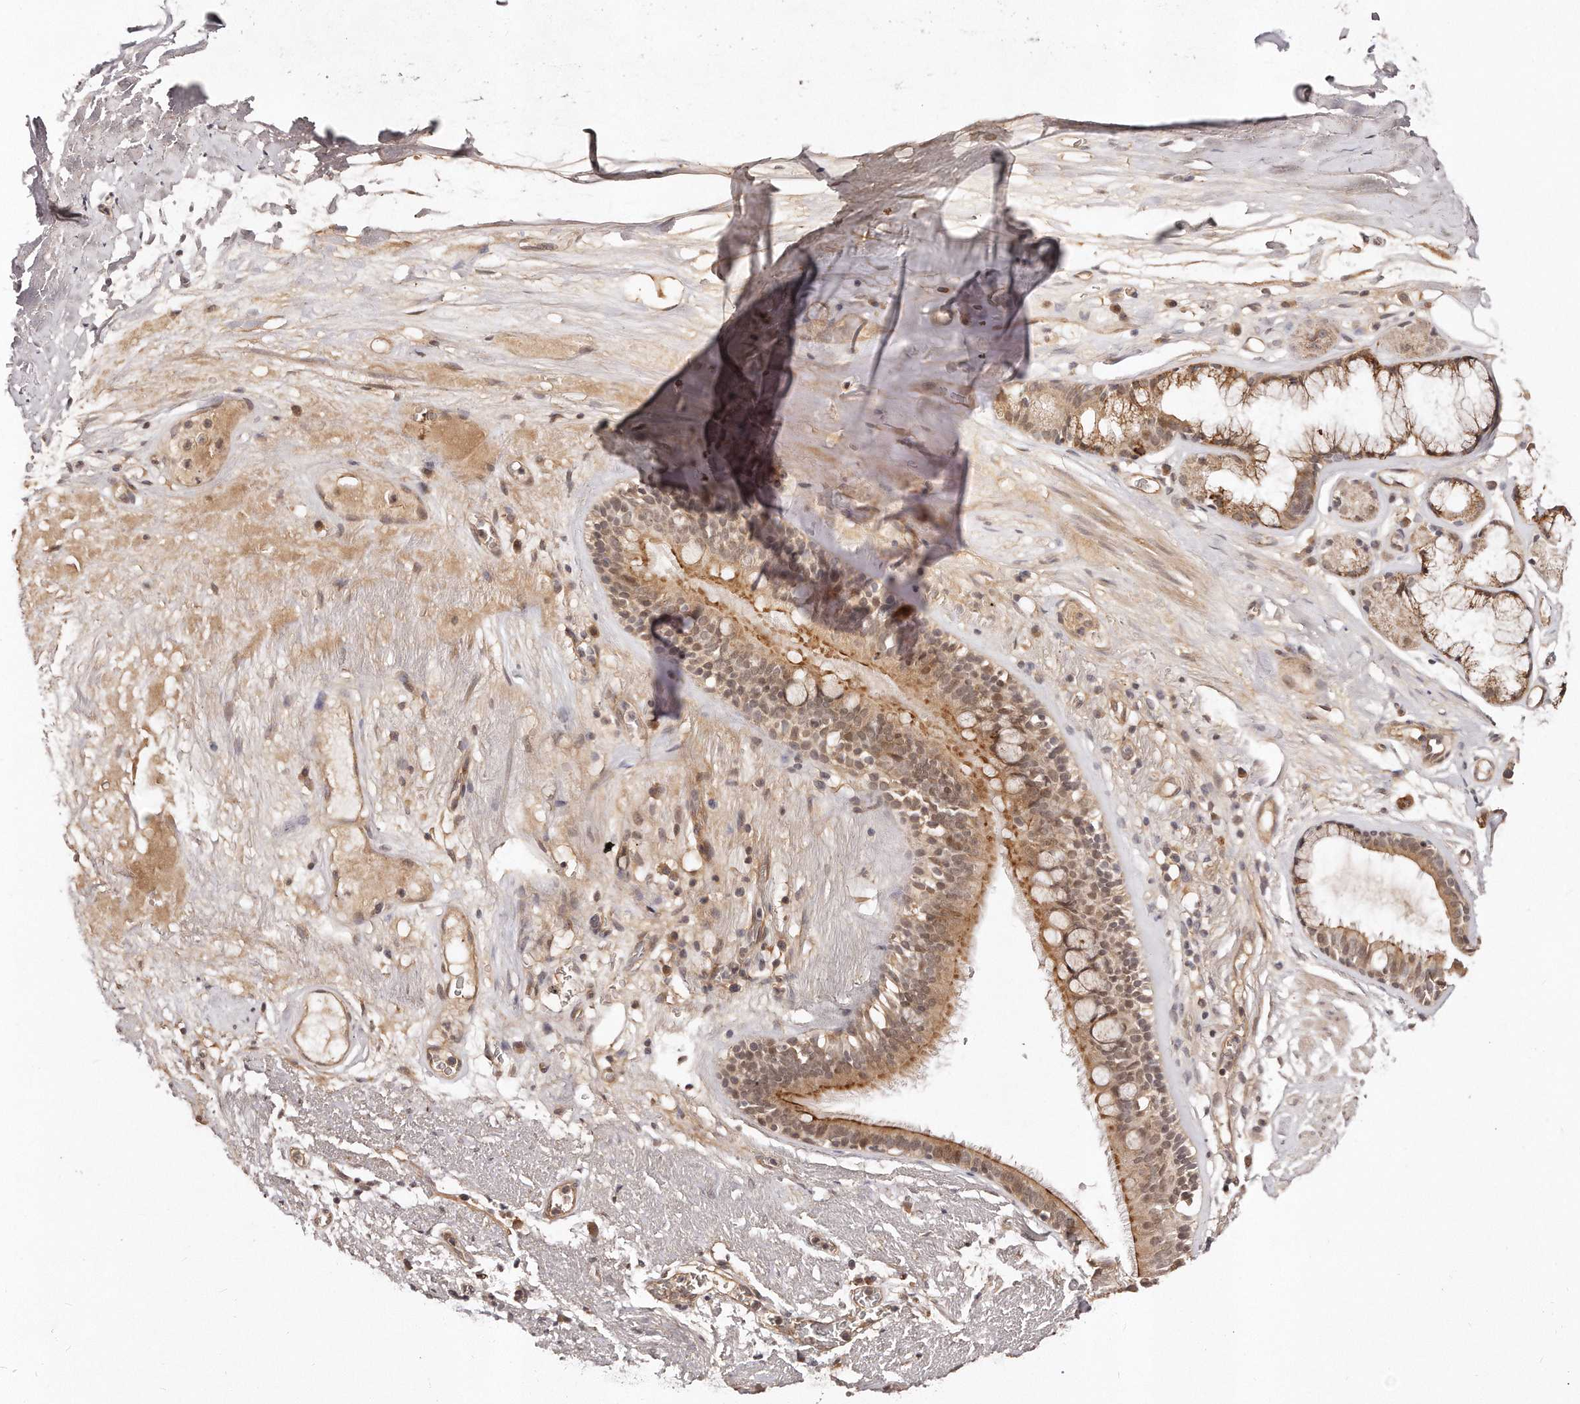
{"staining": {"intensity": "negative", "quantity": "none", "location": "none"}, "tissue": "adipose tissue", "cell_type": "Adipocytes", "image_type": "normal", "snomed": [{"axis": "morphology", "description": "Normal tissue, NOS"}, {"axis": "topography", "description": "Cartilage tissue"}], "caption": "Human adipose tissue stained for a protein using immunohistochemistry demonstrates no positivity in adipocytes.", "gene": "SOX4", "patient": {"sex": "female", "age": 63}}